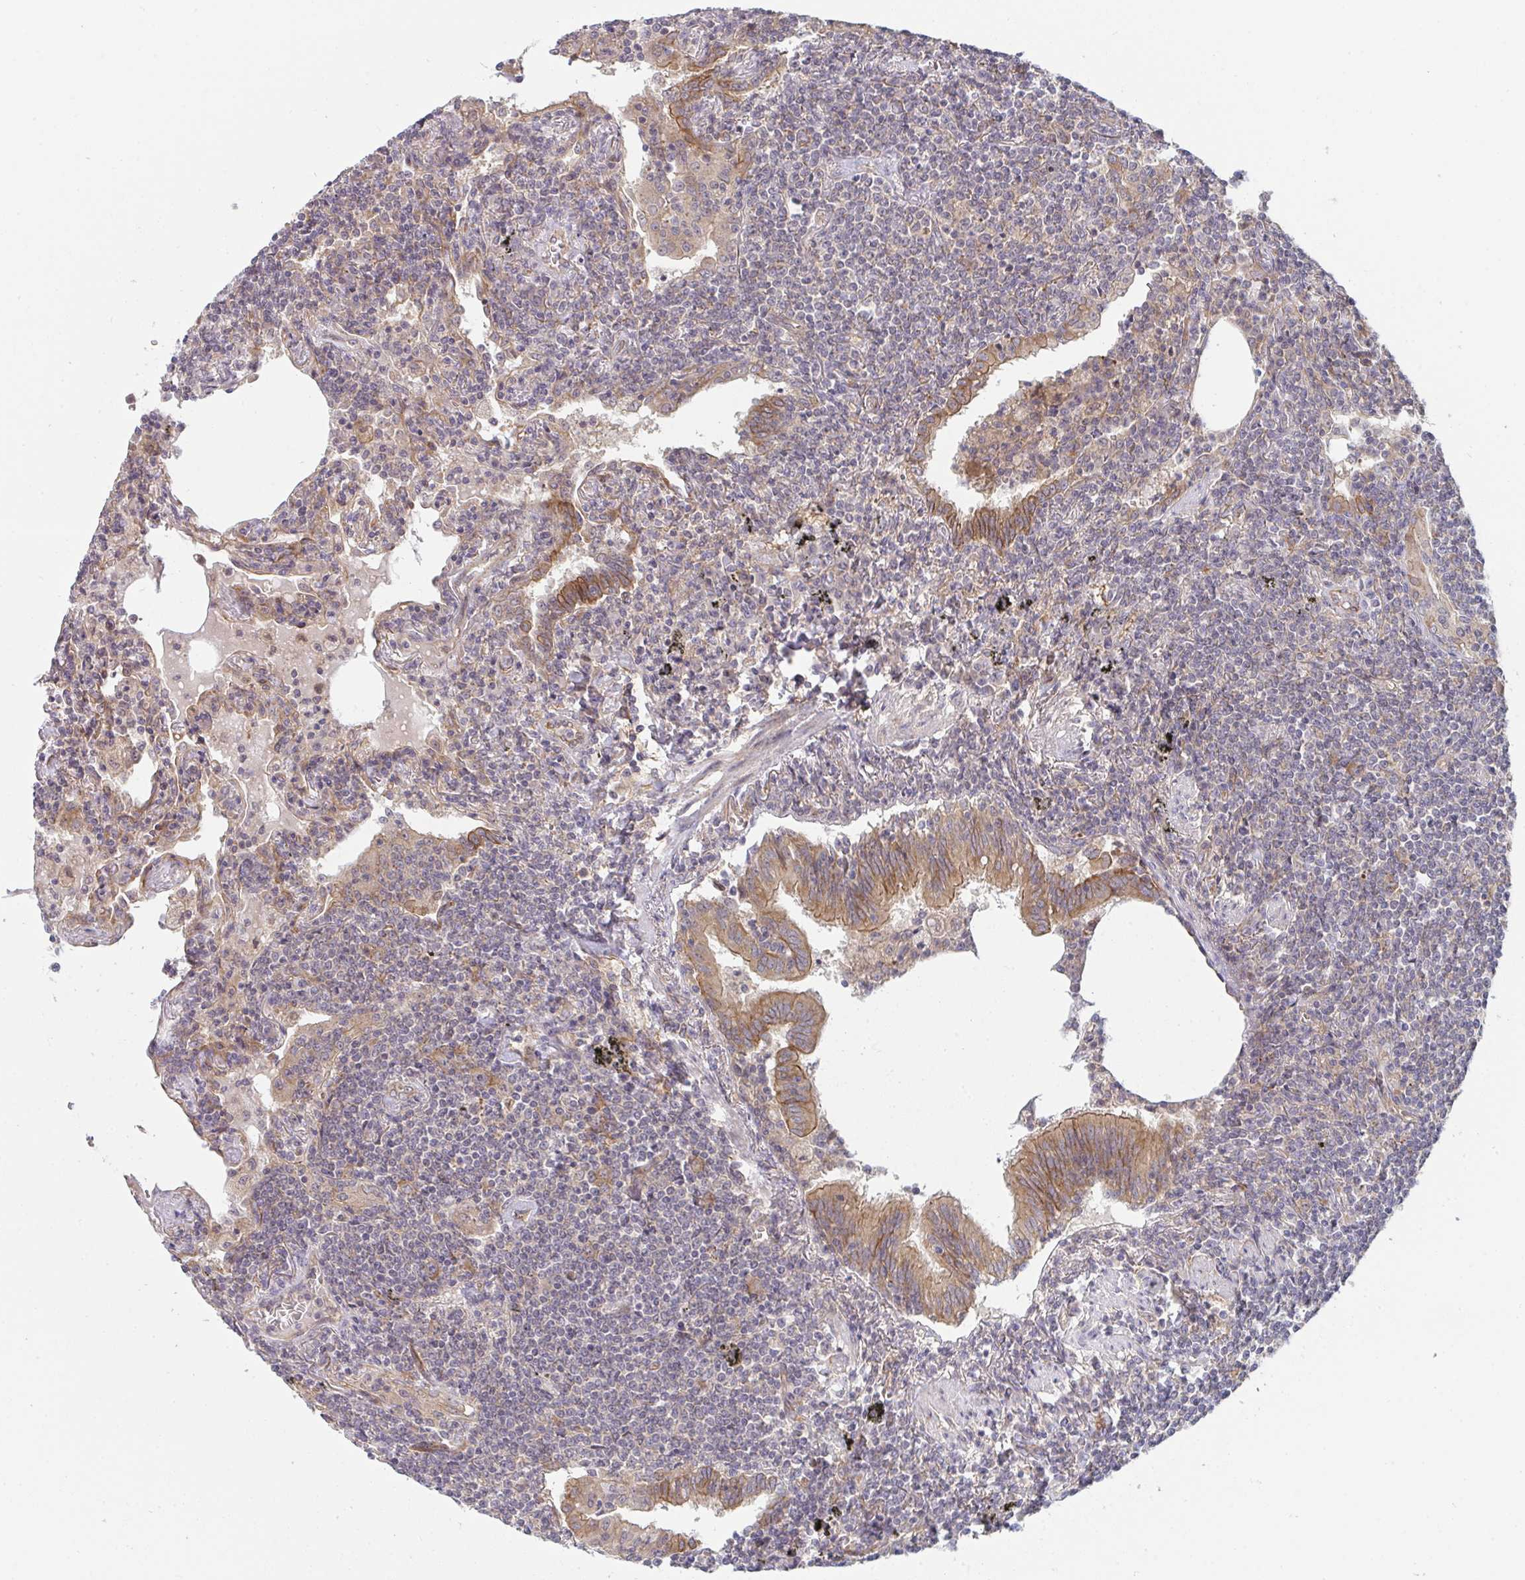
{"staining": {"intensity": "negative", "quantity": "none", "location": "none"}, "tissue": "lymphoma", "cell_type": "Tumor cells", "image_type": "cancer", "snomed": [{"axis": "morphology", "description": "Malignant lymphoma, non-Hodgkin's type, Low grade"}, {"axis": "topography", "description": "Lung"}], "caption": "Tumor cells show no significant protein positivity in low-grade malignant lymphoma, non-Hodgkin's type.", "gene": "CASP9", "patient": {"sex": "female", "age": 71}}